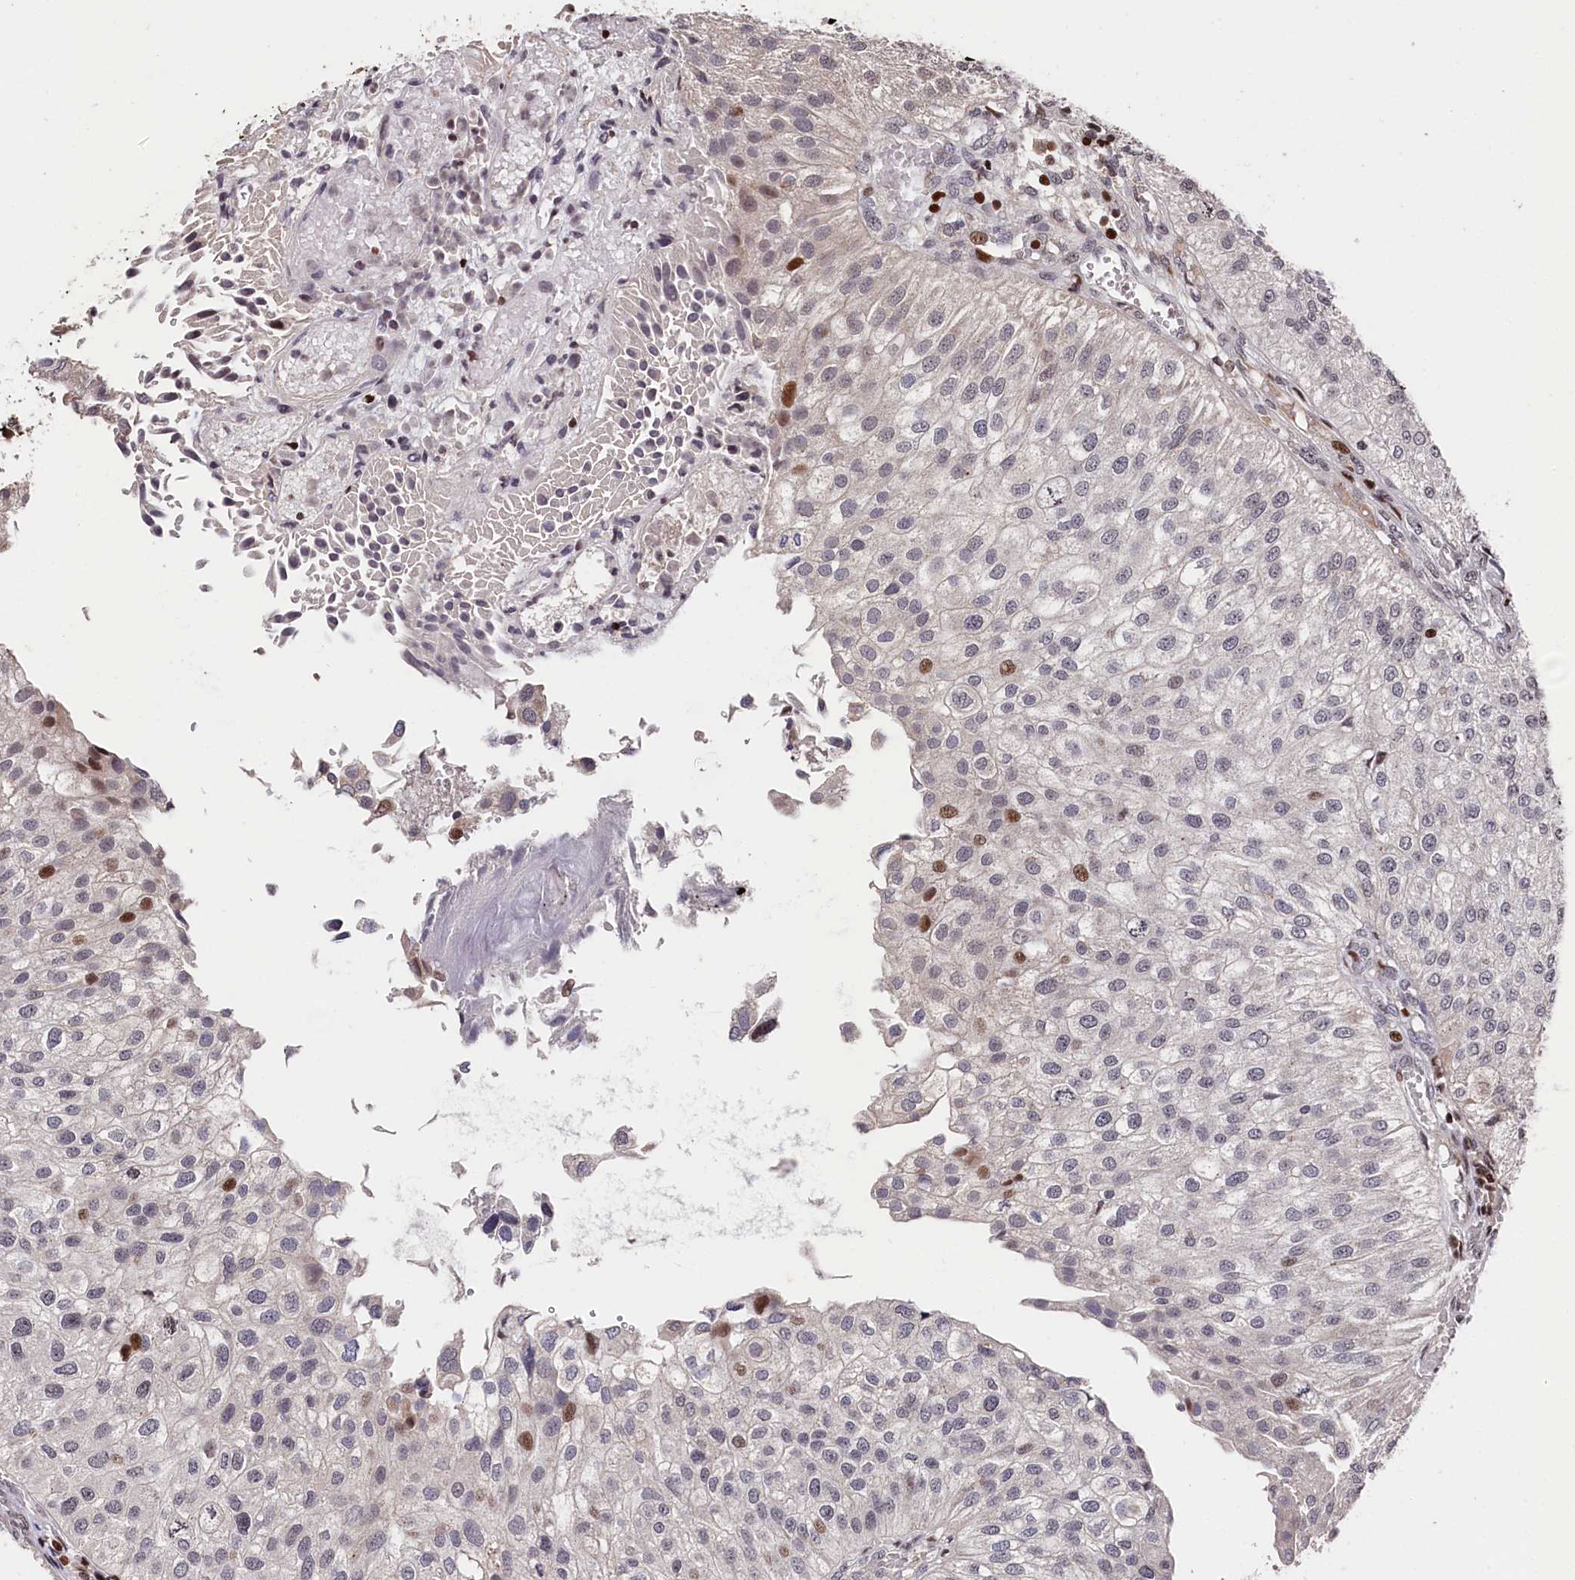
{"staining": {"intensity": "moderate", "quantity": "<25%", "location": "nuclear"}, "tissue": "urothelial cancer", "cell_type": "Tumor cells", "image_type": "cancer", "snomed": [{"axis": "morphology", "description": "Urothelial carcinoma, Low grade"}, {"axis": "topography", "description": "Urinary bladder"}], "caption": "Tumor cells demonstrate low levels of moderate nuclear staining in approximately <25% of cells in human urothelial cancer. The staining is performed using DAB brown chromogen to label protein expression. The nuclei are counter-stained blue using hematoxylin.", "gene": "MCF2L2", "patient": {"sex": "female", "age": 89}}